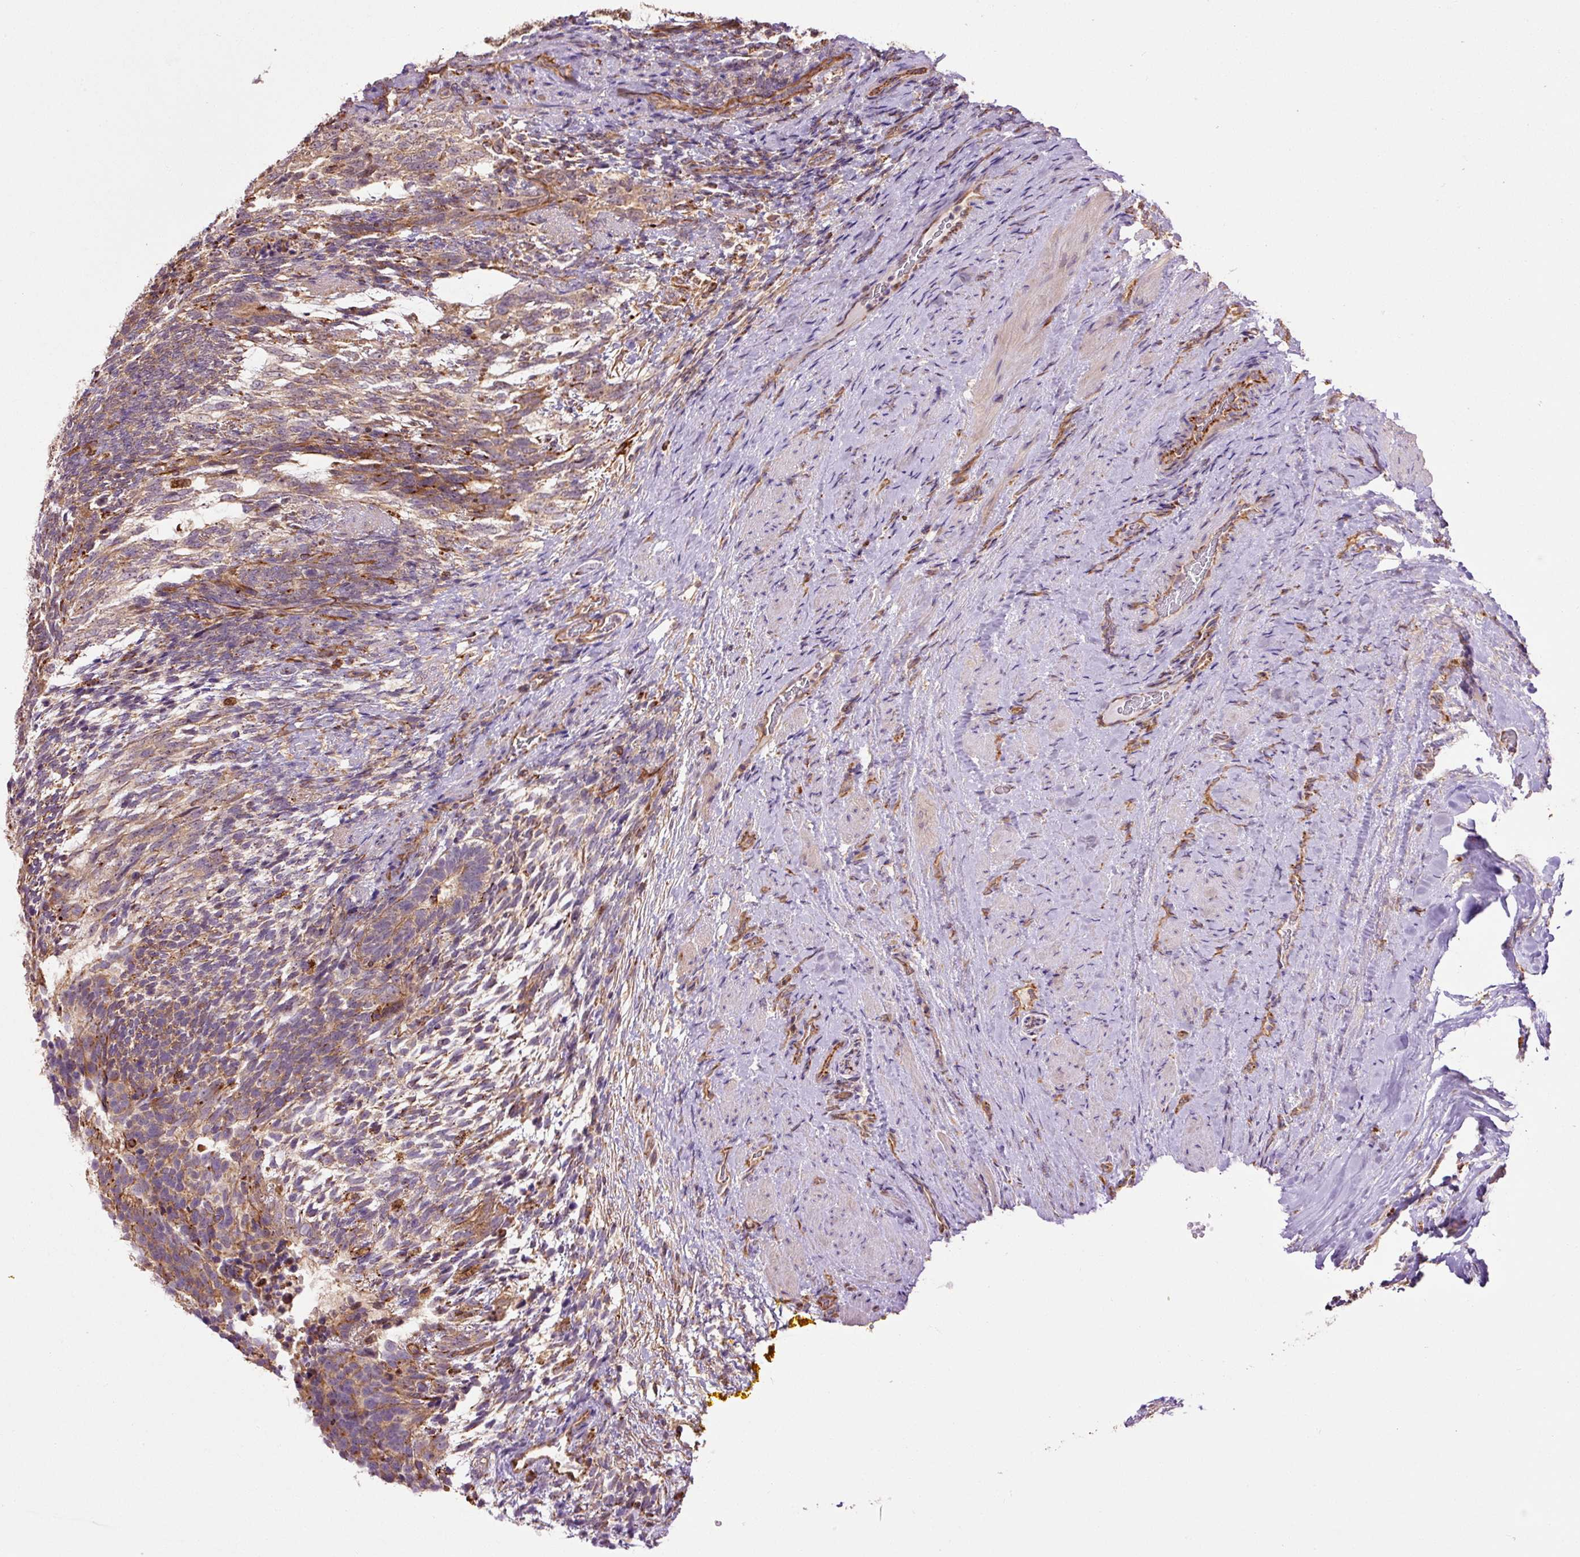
{"staining": {"intensity": "moderate", "quantity": ">75%", "location": "cytoplasmic/membranous"}, "tissue": "testis cancer", "cell_type": "Tumor cells", "image_type": "cancer", "snomed": [{"axis": "morphology", "description": "Carcinoma, Embryonal, NOS"}, {"axis": "topography", "description": "Testis"}], "caption": "The immunohistochemical stain shows moderate cytoplasmic/membranous expression in tumor cells of testis cancer (embryonal carcinoma) tissue.", "gene": "PCK2", "patient": {"sex": "male", "age": 23}}